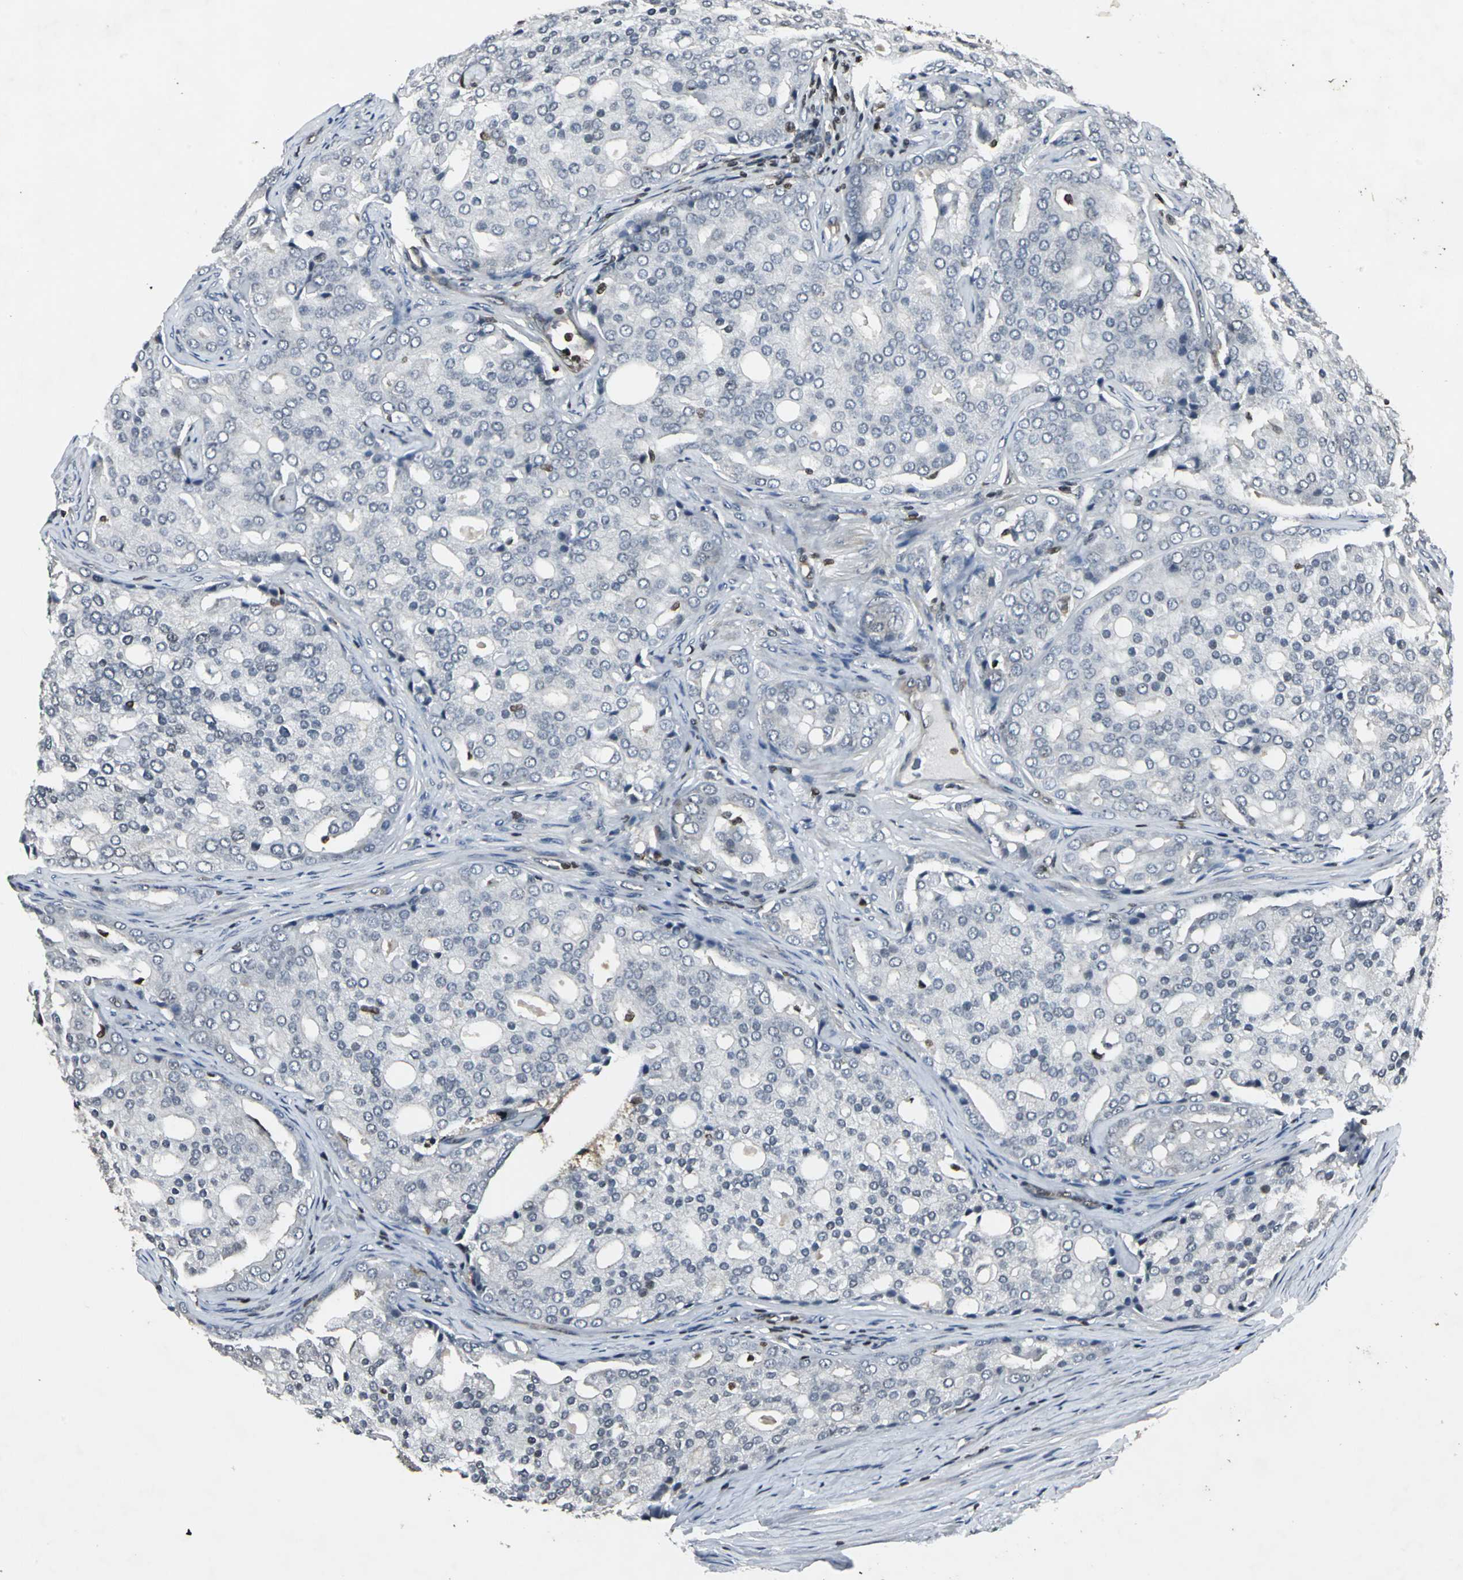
{"staining": {"intensity": "weak", "quantity": "<25%", "location": "nuclear"}, "tissue": "prostate cancer", "cell_type": "Tumor cells", "image_type": "cancer", "snomed": [{"axis": "morphology", "description": "Adenocarcinoma, High grade"}, {"axis": "topography", "description": "Prostate"}], "caption": "An image of human prostate high-grade adenocarcinoma is negative for staining in tumor cells.", "gene": "AHR", "patient": {"sex": "male", "age": 64}}